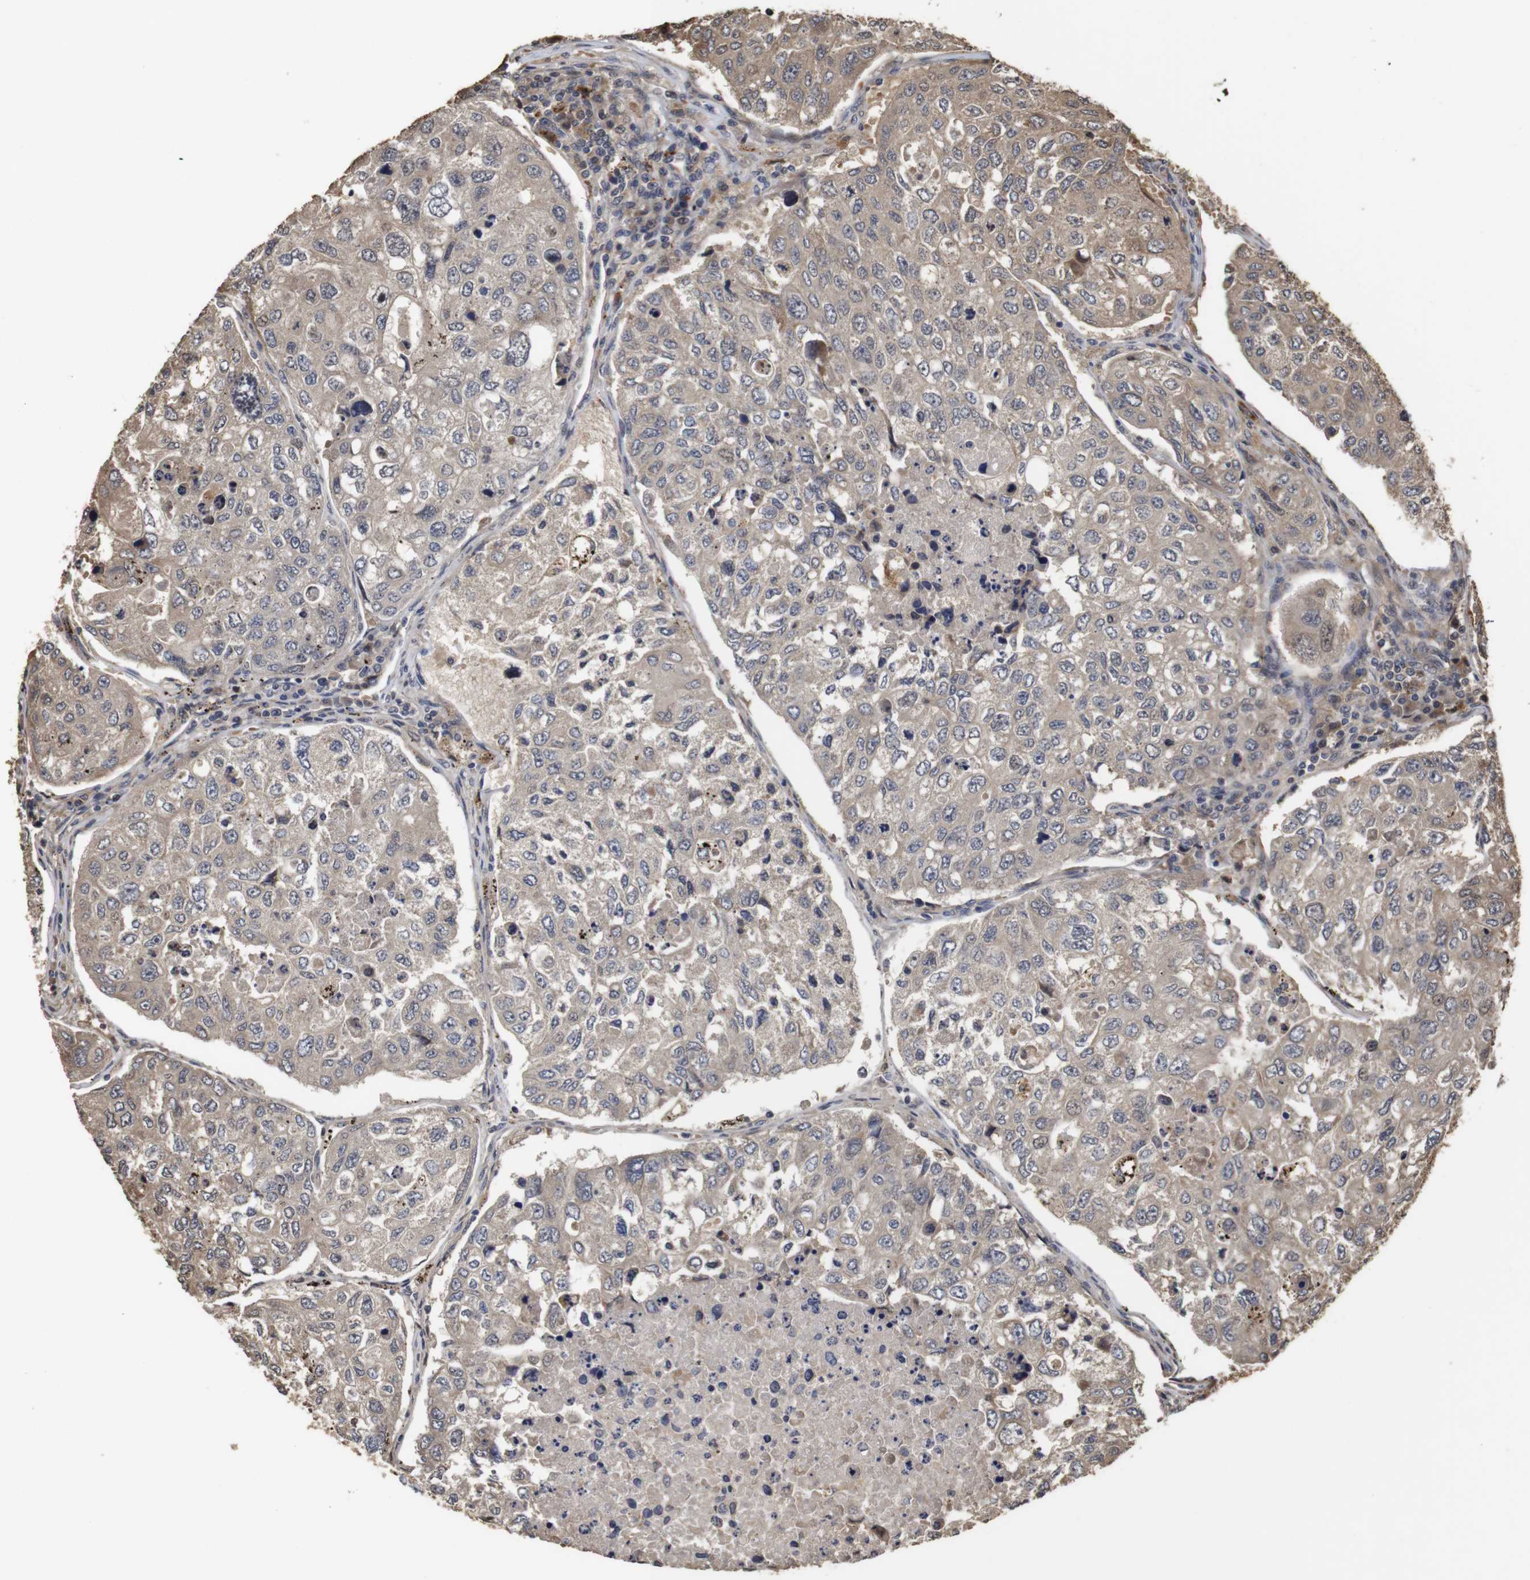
{"staining": {"intensity": "weak", "quantity": "25%-75%", "location": "cytoplasmic/membranous"}, "tissue": "urothelial cancer", "cell_type": "Tumor cells", "image_type": "cancer", "snomed": [{"axis": "morphology", "description": "Urothelial carcinoma, High grade"}, {"axis": "topography", "description": "Lymph node"}, {"axis": "topography", "description": "Urinary bladder"}], "caption": "Immunohistochemistry staining of urothelial cancer, which demonstrates low levels of weak cytoplasmic/membranous positivity in approximately 25%-75% of tumor cells indicating weak cytoplasmic/membranous protein positivity. The staining was performed using DAB (brown) for protein detection and nuclei were counterstained in hematoxylin (blue).", "gene": "PTPN14", "patient": {"sex": "male", "age": 51}}